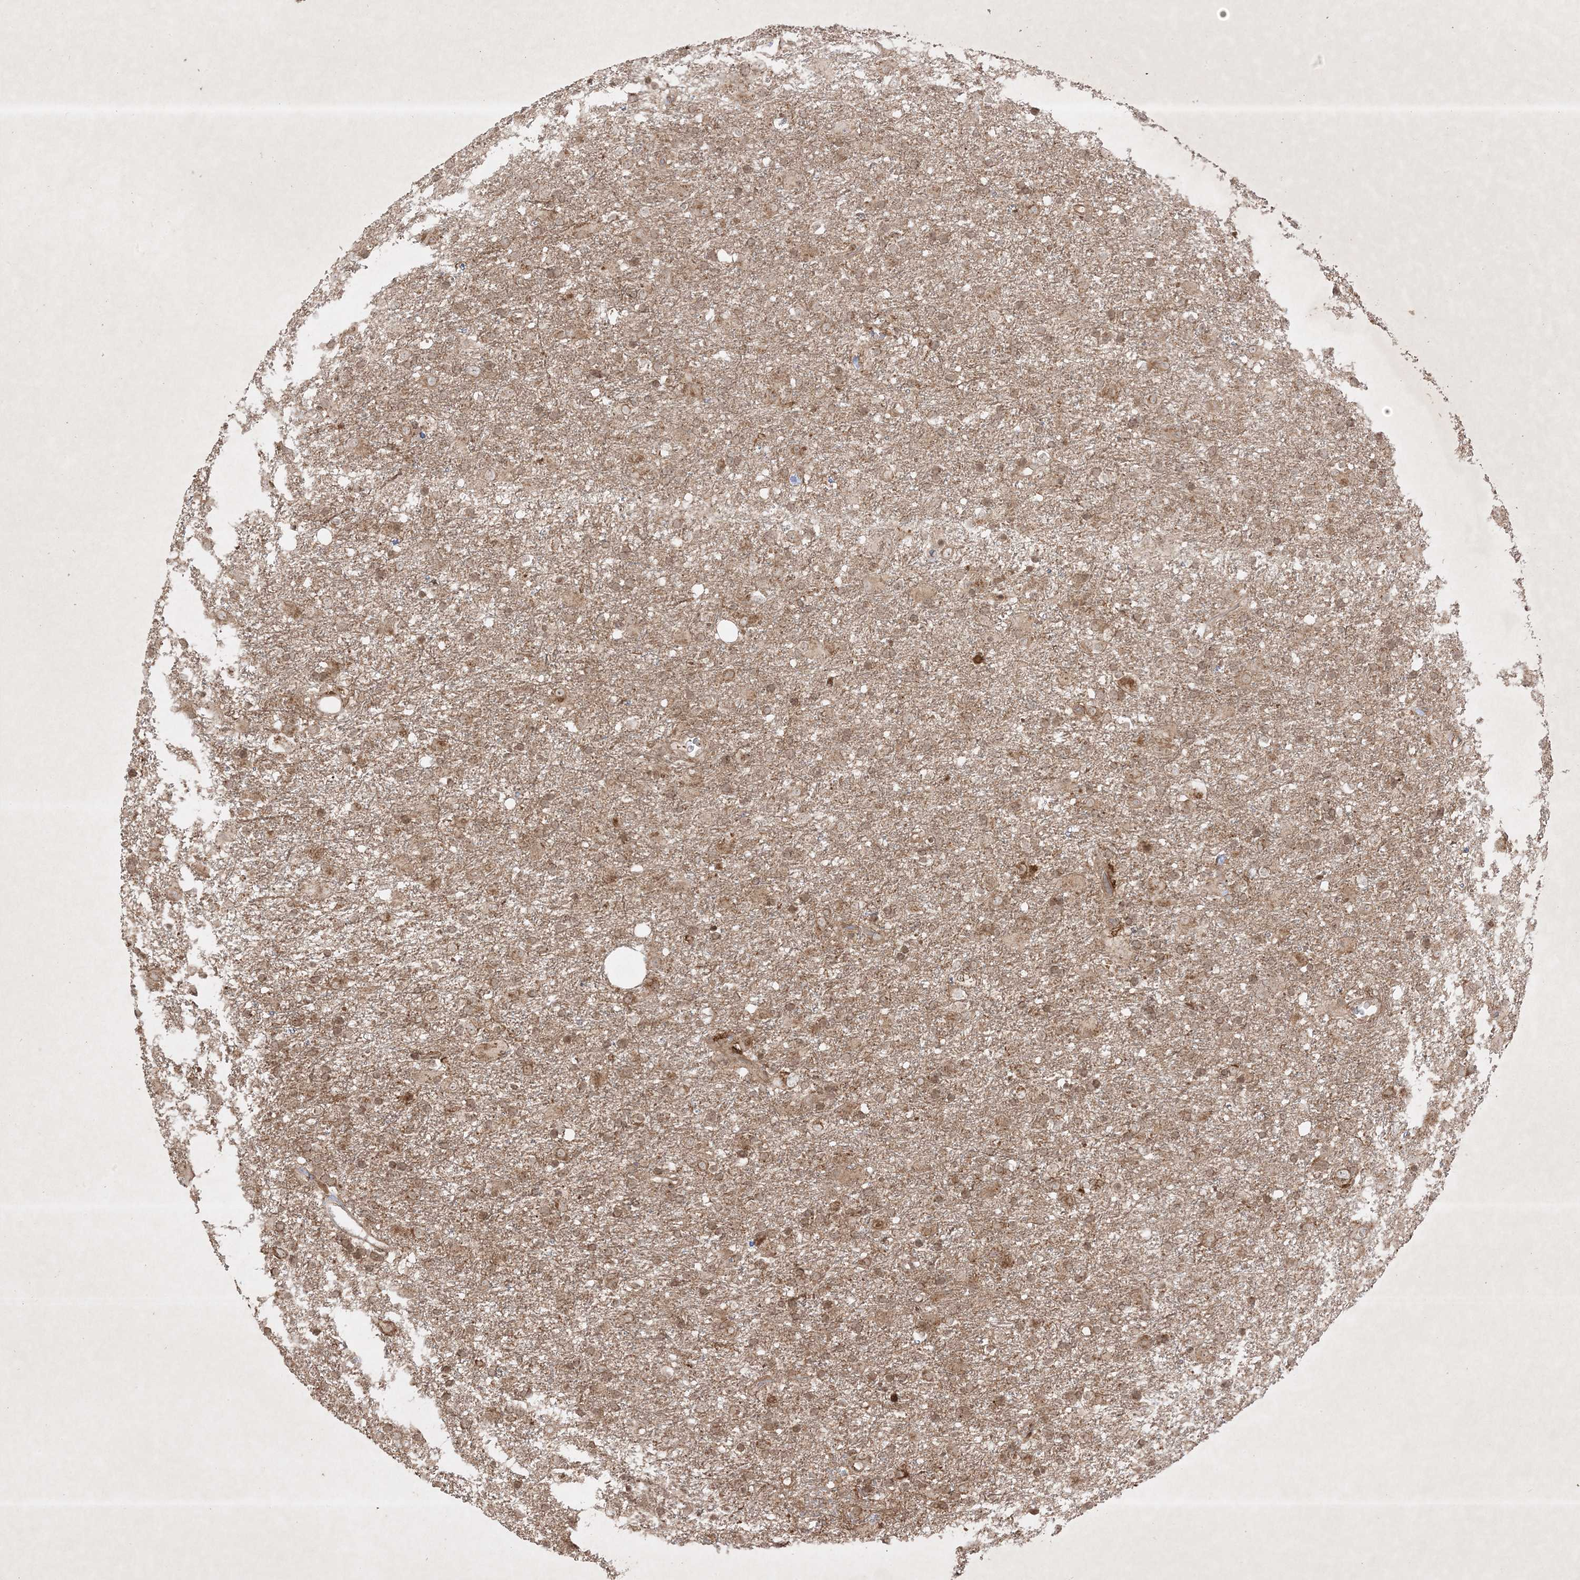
{"staining": {"intensity": "moderate", "quantity": "25%-75%", "location": "cytoplasmic/membranous"}, "tissue": "glioma", "cell_type": "Tumor cells", "image_type": "cancer", "snomed": [{"axis": "morphology", "description": "Glioma, malignant, Low grade"}, {"axis": "topography", "description": "Brain"}], "caption": "Malignant glioma (low-grade) stained with a protein marker exhibits moderate staining in tumor cells.", "gene": "PTK6", "patient": {"sex": "male", "age": 65}}